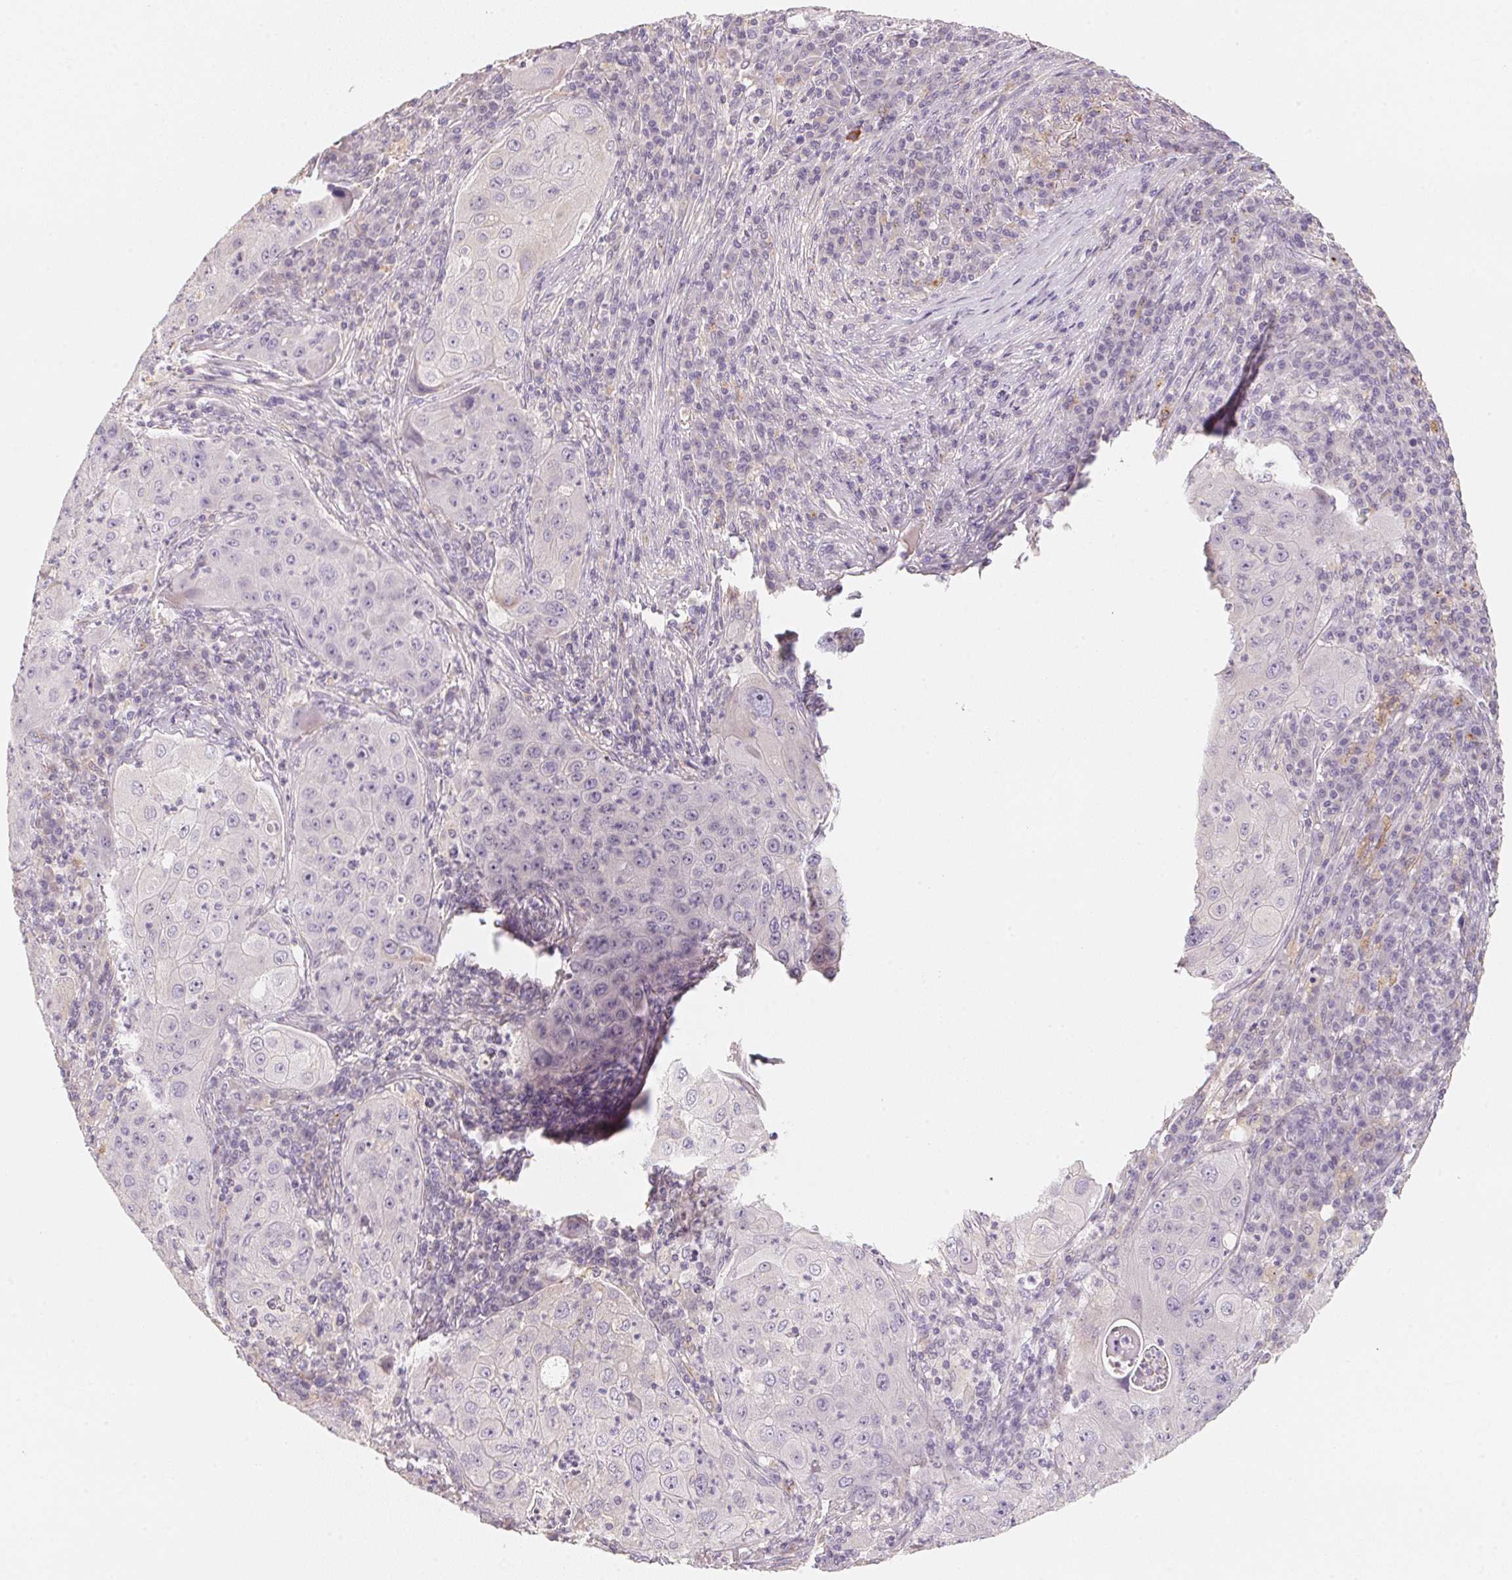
{"staining": {"intensity": "negative", "quantity": "none", "location": "none"}, "tissue": "lung cancer", "cell_type": "Tumor cells", "image_type": "cancer", "snomed": [{"axis": "morphology", "description": "Squamous cell carcinoma, NOS"}, {"axis": "topography", "description": "Lung"}], "caption": "Photomicrograph shows no significant protein expression in tumor cells of squamous cell carcinoma (lung).", "gene": "TREH", "patient": {"sex": "female", "age": 59}}